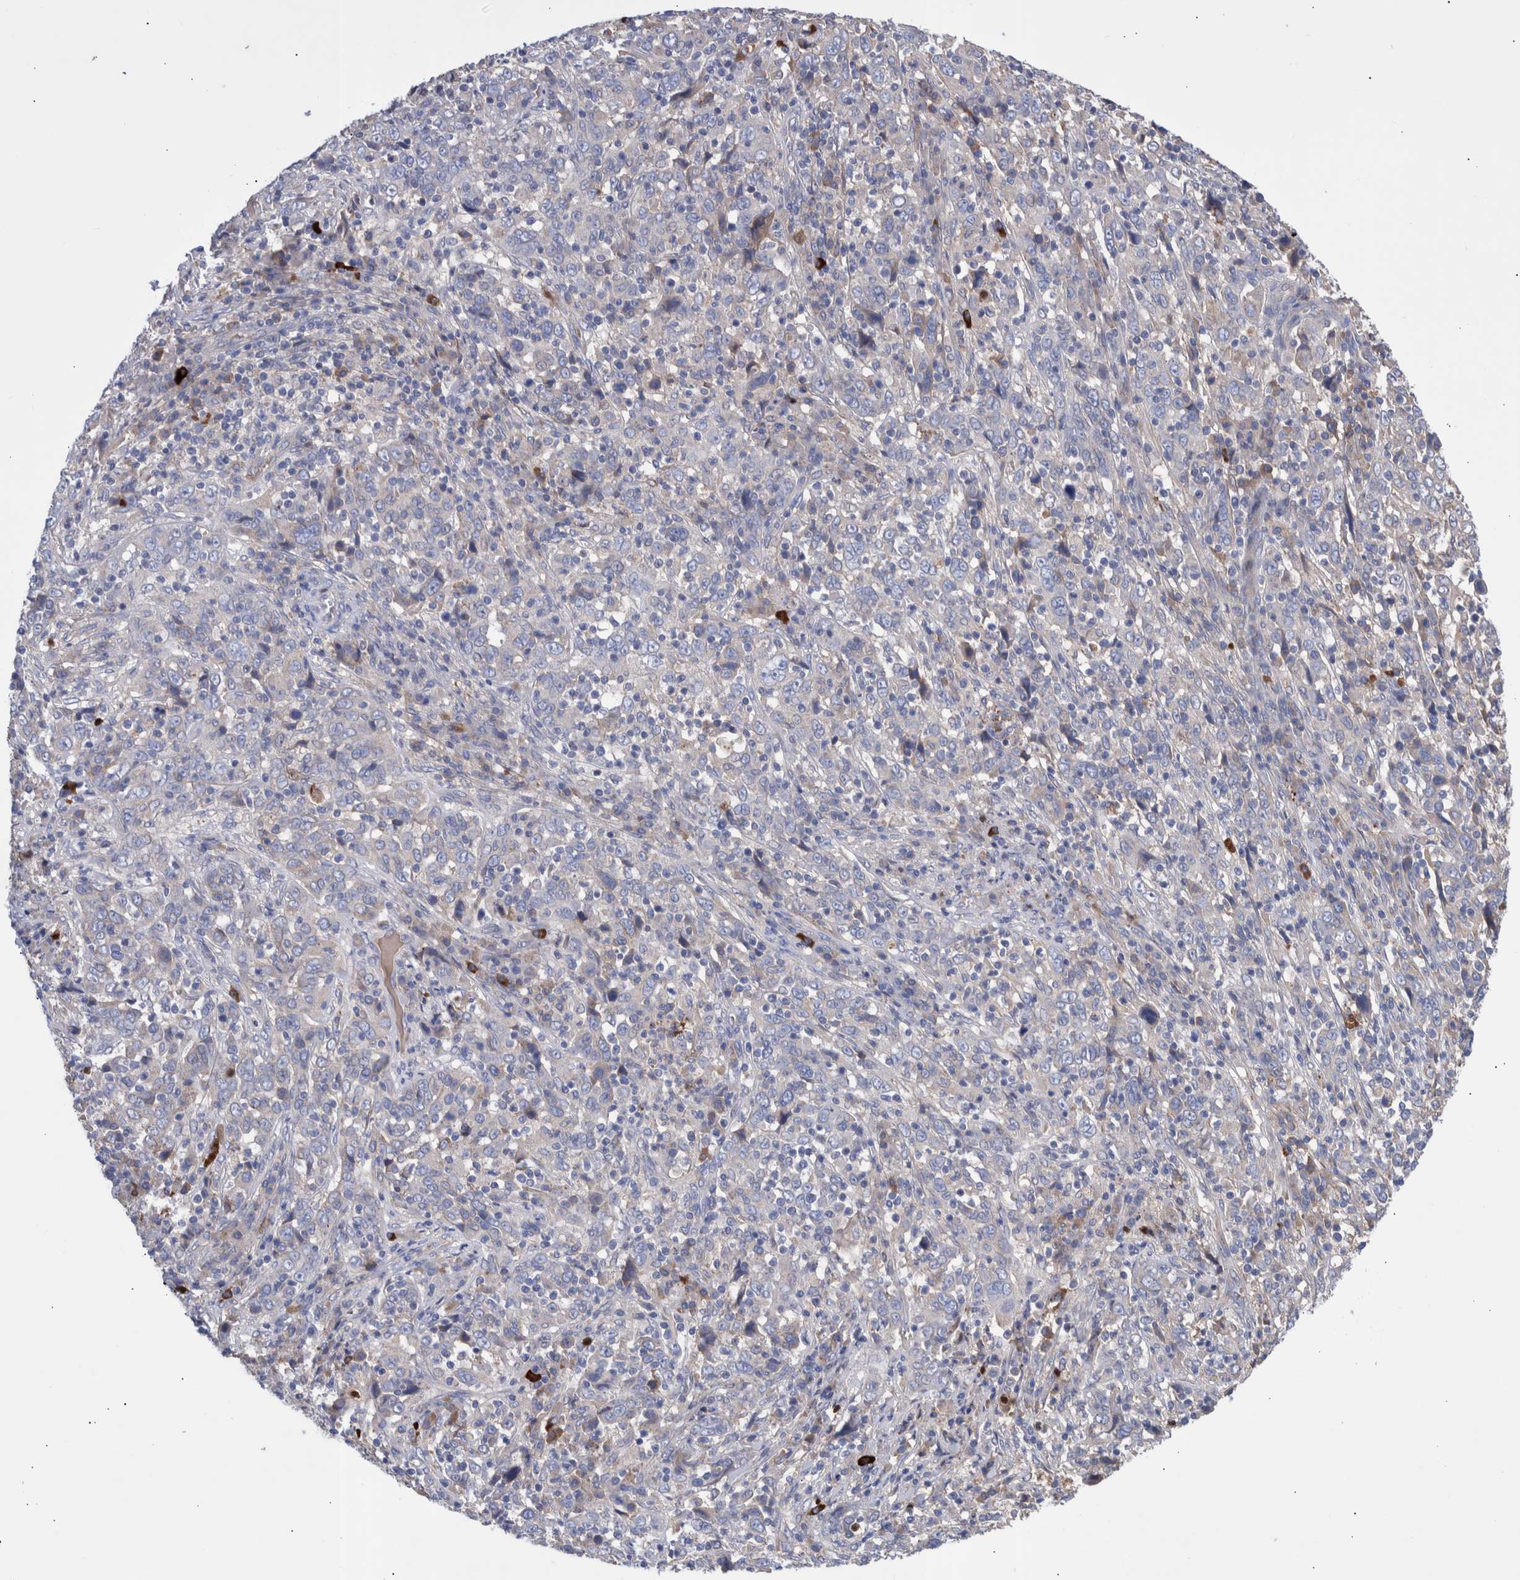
{"staining": {"intensity": "negative", "quantity": "none", "location": "none"}, "tissue": "cervical cancer", "cell_type": "Tumor cells", "image_type": "cancer", "snomed": [{"axis": "morphology", "description": "Squamous cell carcinoma, NOS"}, {"axis": "topography", "description": "Cervix"}], "caption": "Immunohistochemistry (IHC) photomicrograph of cervical squamous cell carcinoma stained for a protein (brown), which shows no staining in tumor cells. The staining is performed using DAB (3,3'-diaminobenzidine) brown chromogen with nuclei counter-stained in using hematoxylin.", "gene": "DLL4", "patient": {"sex": "female", "age": 46}}